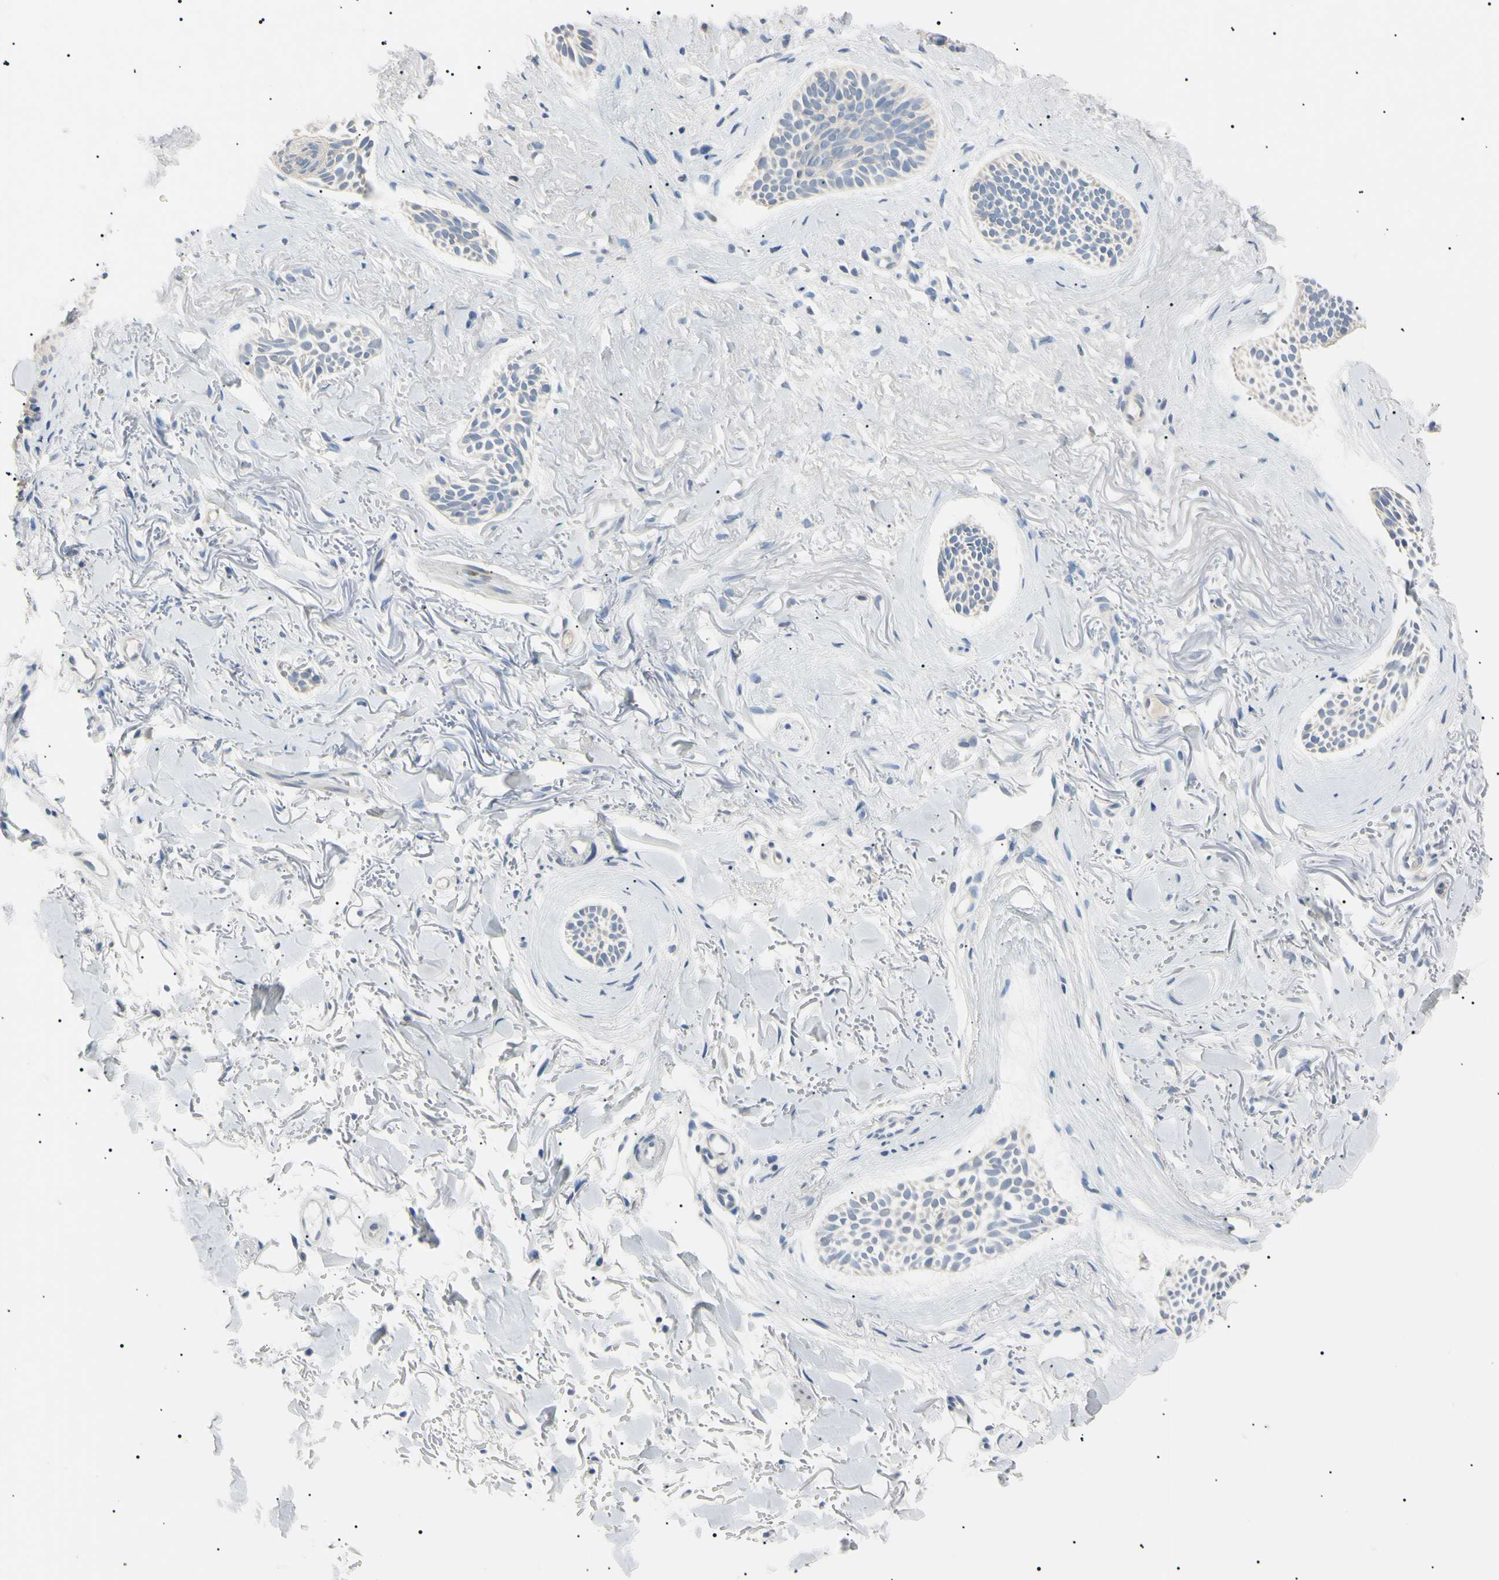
{"staining": {"intensity": "negative", "quantity": "none", "location": "none"}, "tissue": "skin cancer", "cell_type": "Tumor cells", "image_type": "cancer", "snomed": [{"axis": "morphology", "description": "Normal tissue, NOS"}, {"axis": "morphology", "description": "Basal cell carcinoma"}, {"axis": "topography", "description": "Skin"}], "caption": "Tumor cells show no significant protein positivity in skin basal cell carcinoma.", "gene": "CGB3", "patient": {"sex": "female", "age": 84}}